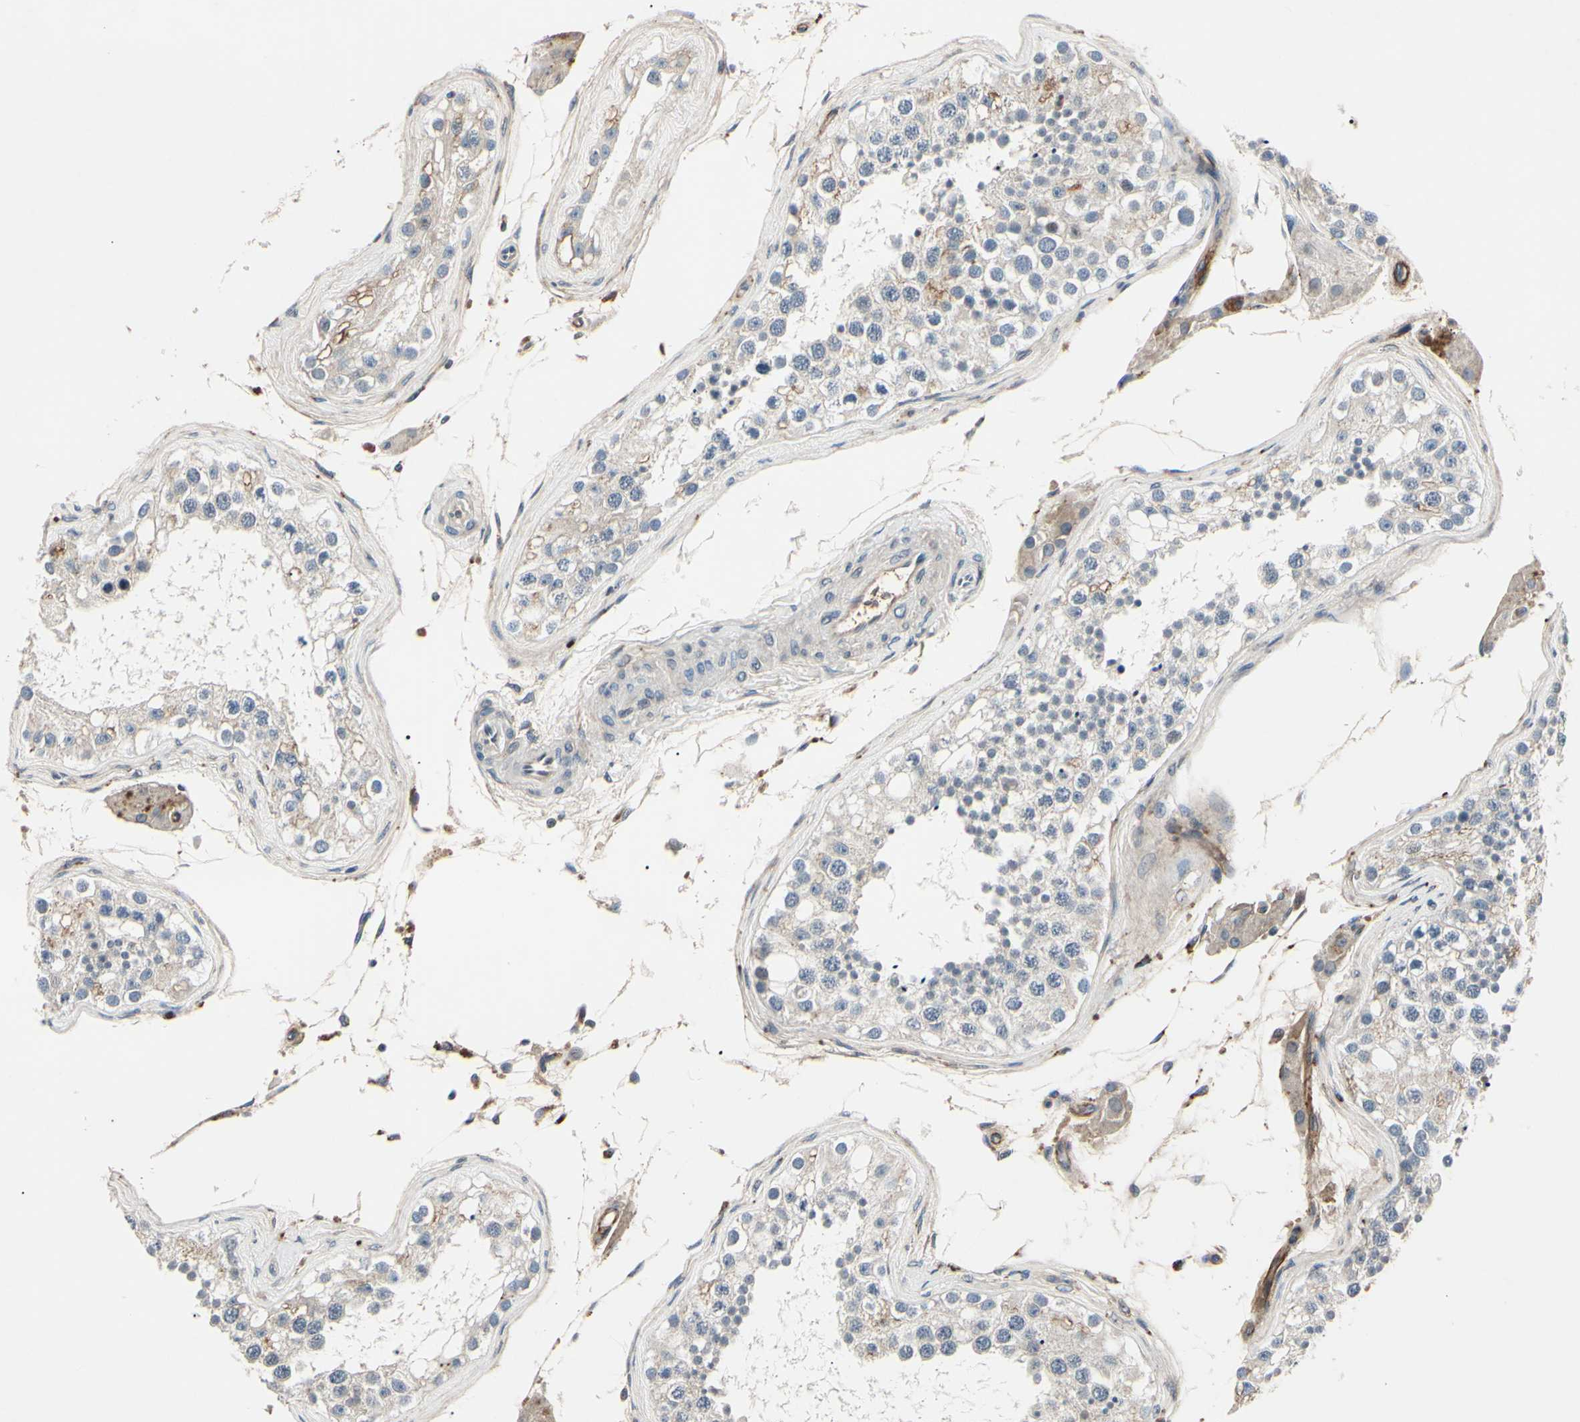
{"staining": {"intensity": "negative", "quantity": "none", "location": "none"}, "tissue": "testis", "cell_type": "Cells in seminiferous ducts", "image_type": "normal", "snomed": [{"axis": "morphology", "description": "Normal tissue, NOS"}, {"axis": "topography", "description": "Testis"}], "caption": "The immunohistochemistry histopathology image has no significant expression in cells in seminiferous ducts of testis.", "gene": "AEBP1", "patient": {"sex": "male", "age": 68}}